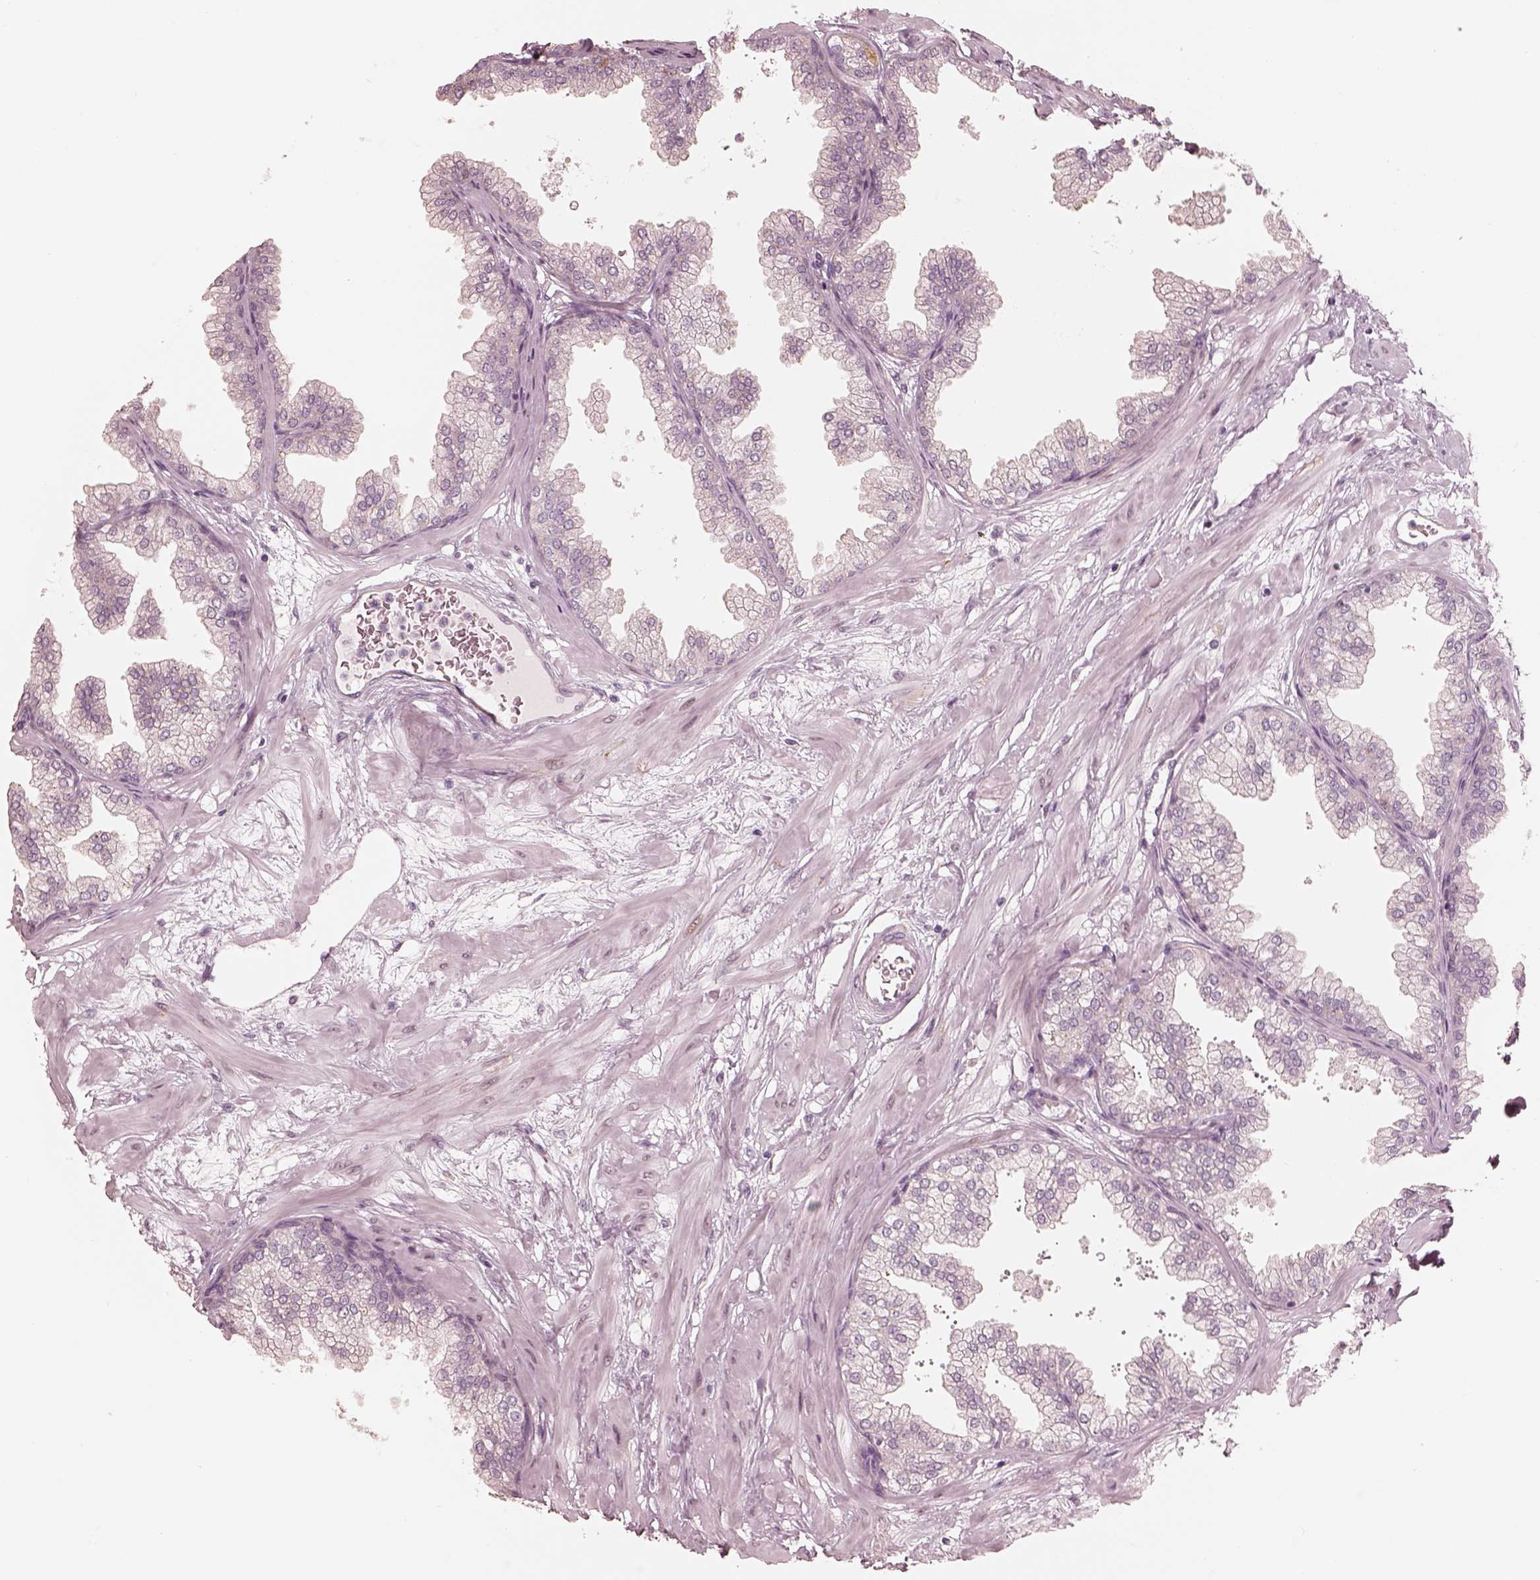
{"staining": {"intensity": "negative", "quantity": "none", "location": "none"}, "tissue": "prostate", "cell_type": "Glandular cells", "image_type": "normal", "snomed": [{"axis": "morphology", "description": "Normal tissue, NOS"}, {"axis": "topography", "description": "Prostate"}], "caption": "High power microscopy image of an IHC micrograph of unremarkable prostate, revealing no significant expression in glandular cells.", "gene": "RAB3C", "patient": {"sex": "male", "age": 37}}